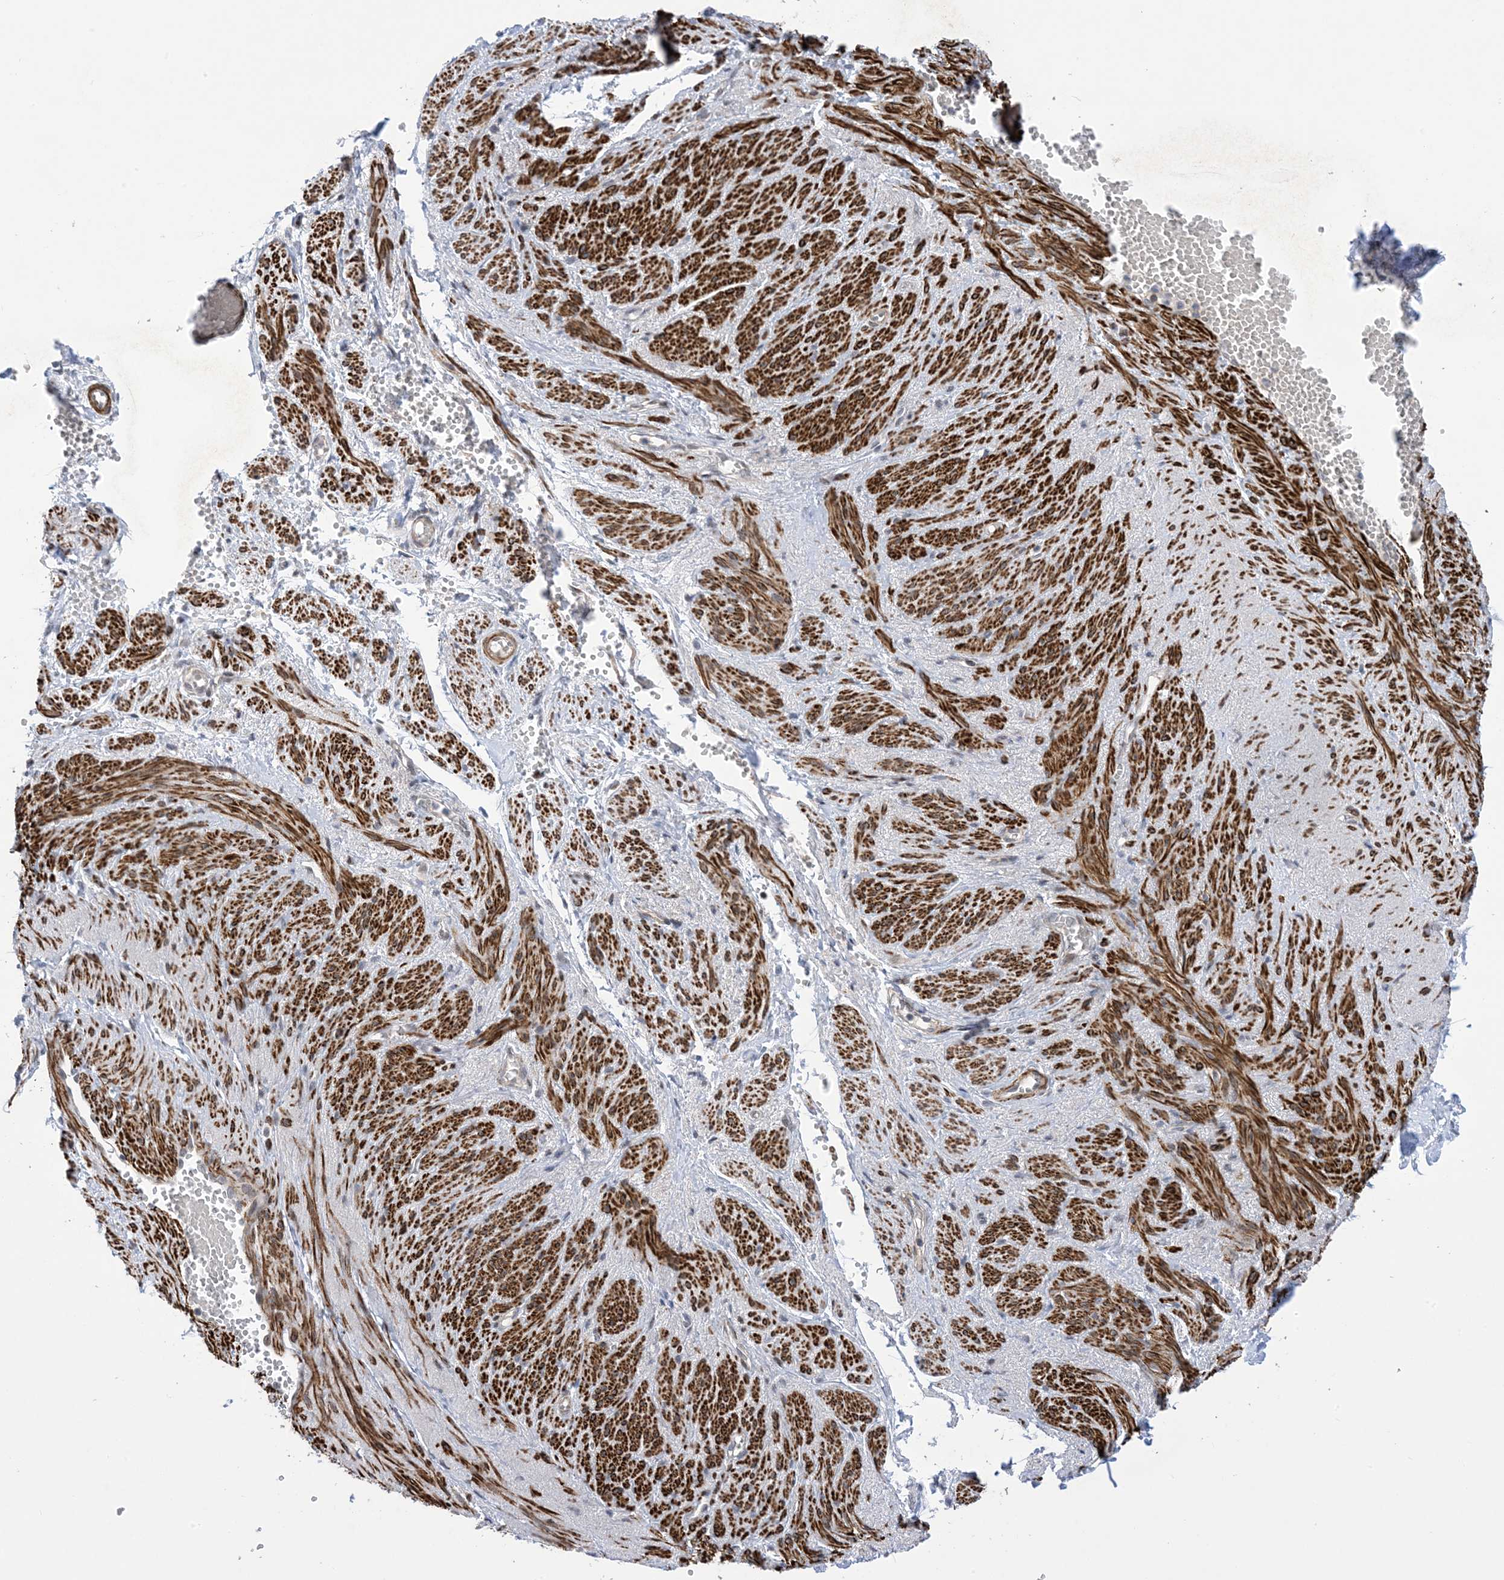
{"staining": {"intensity": "negative", "quantity": "none", "location": "none"}, "tissue": "adipose tissue", "cell_type": "Adipocytes", "image_type": "normal", "snomed": [{"axis": "morphology", "description": "Normal tissue, NOS"}, {"axis": "topography", "description": "Smooth muscle"}, {"axis": "topography", "description": "Peripheral nerve tissue"}], "caption": "This is an immunohistochemistry (IHC) photomicrograph of unremarkable human adipose tissue. There is no staining in adipocytes.", "gene": "ZNF8", "patient": {"sex": "female", "age": 39}}